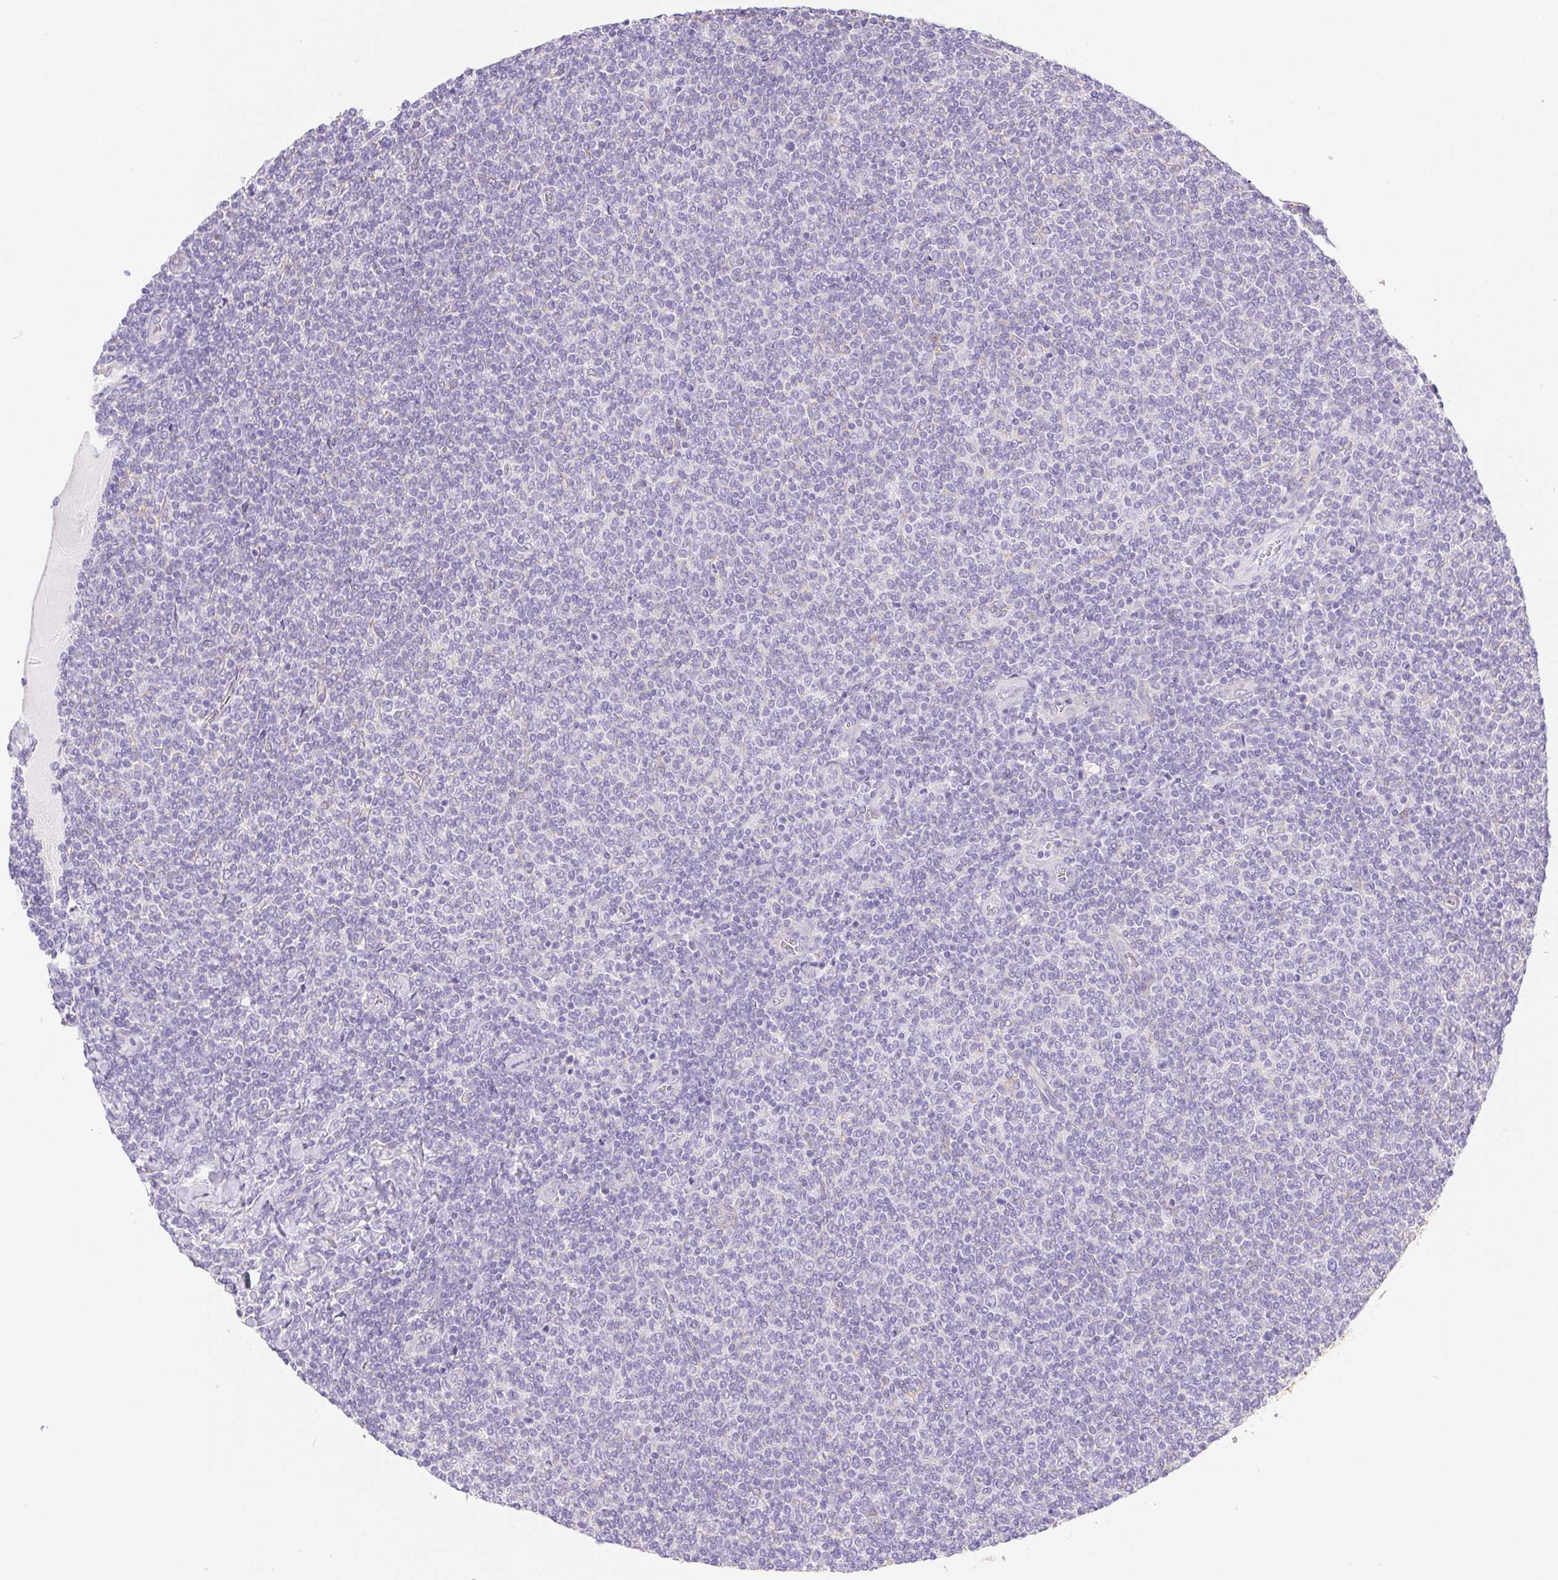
{"staining": {"intensity": "negative", "quantity": "none", "location": "none"}, "tissue": "lymphoma", "cell_type": "Tumor cells", "image_type": "cancer", "snomed": [{"axis": "morphology", "description": "Malignant lymphoma, non-Hodgkin's type, Low grade"}, {"axis": "topography", "description": "Lymph node"}], "caption": "Immunohistochemical staining of lymphoma exhibits no significant staining in tumor cells.", "gene": "PNLIP", "patient": {"sex": "male", "age": 52}}